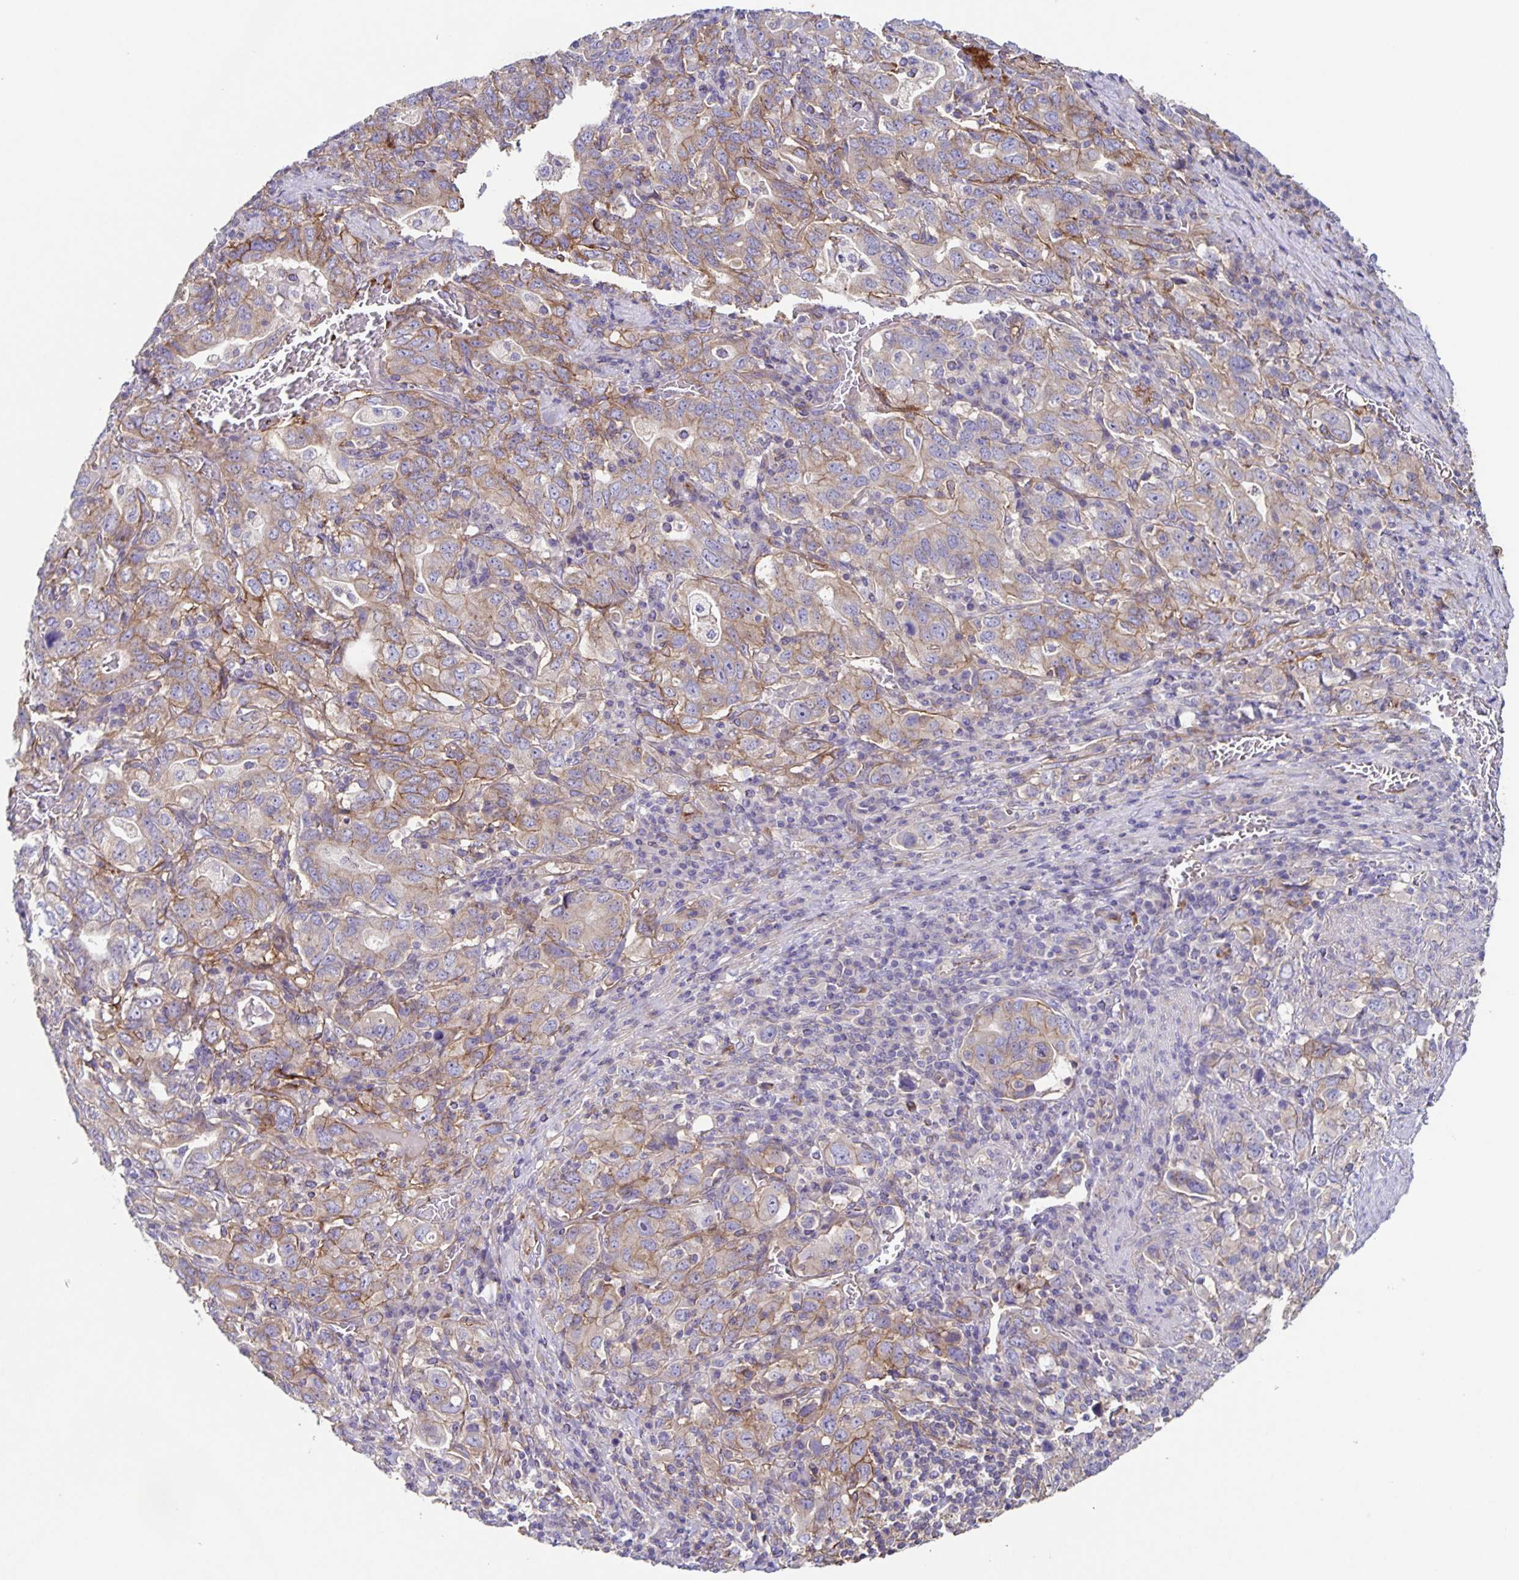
{"staining": {"intensity": "weak", "quantity": "25%-75%", "location": "cytoplasmic/membranous"}, "tissue": "stomach cancer", "cell_type": "Tumor cells", "image_type": "cancer", "snomed": [{"axis": "morphology", "description": "Adenocarcinoma, NOS"}, {"axis": "topography", "description": "Stomach, upper"}, {"axis": "topography", "description": "Stomach"}], "caption": "Immunohistochemical staining of human stomach adenocarcinoma exhibits weak cytoplasmic/membranous protein positivity in approximately 25%-75% of tumor cells.", "gene": "ITGA2", "patient": {"sex": "male", "age": 62}}